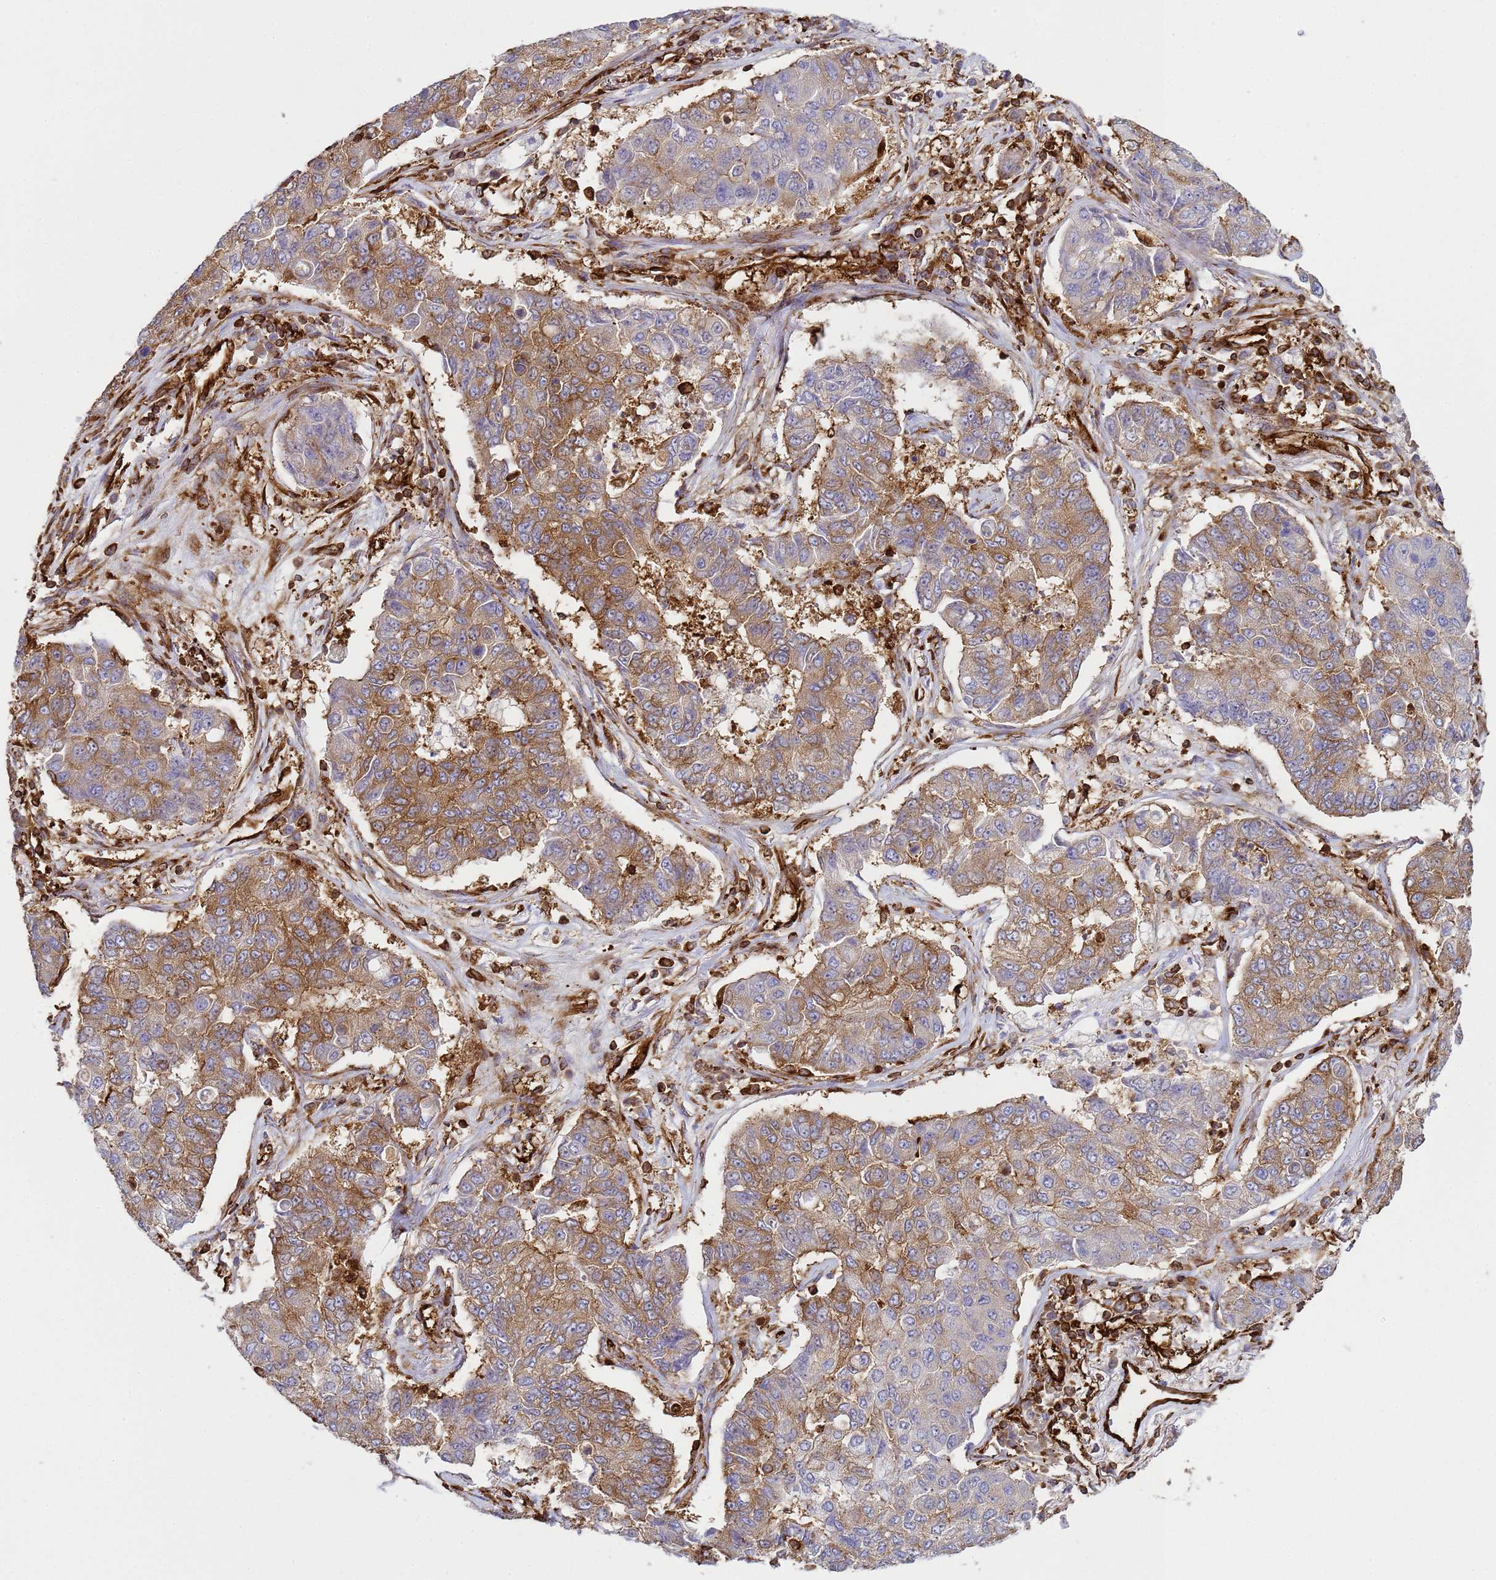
{"staining": {"intensity": "moderate", "quantity": "25%-75%", "location": "cytoplasmic/membranous"}, "tissue": "lung cancer", "cell_type": "Tumor cells", "image_type": "cancer", "snomed": [{"axis": "morphology", "description": "Squamous cell carcinoma, NOS"}, {"axis": "topography", "description": "Lung"}], "caption": "Squamous cell carcinoma (lung) tissue displays moderate cytoplasmic/membranous positivity in approximately 25%-75% of tumor cells, visualized by immunohistochemistry. The protein of interest is stained brown, and the nuclei are stained in blue (DAB IHC with brightfield microscopy, high magnification).", "gene": "ZBTB8OS", "patient": {"sex": "male", "age": 74}}